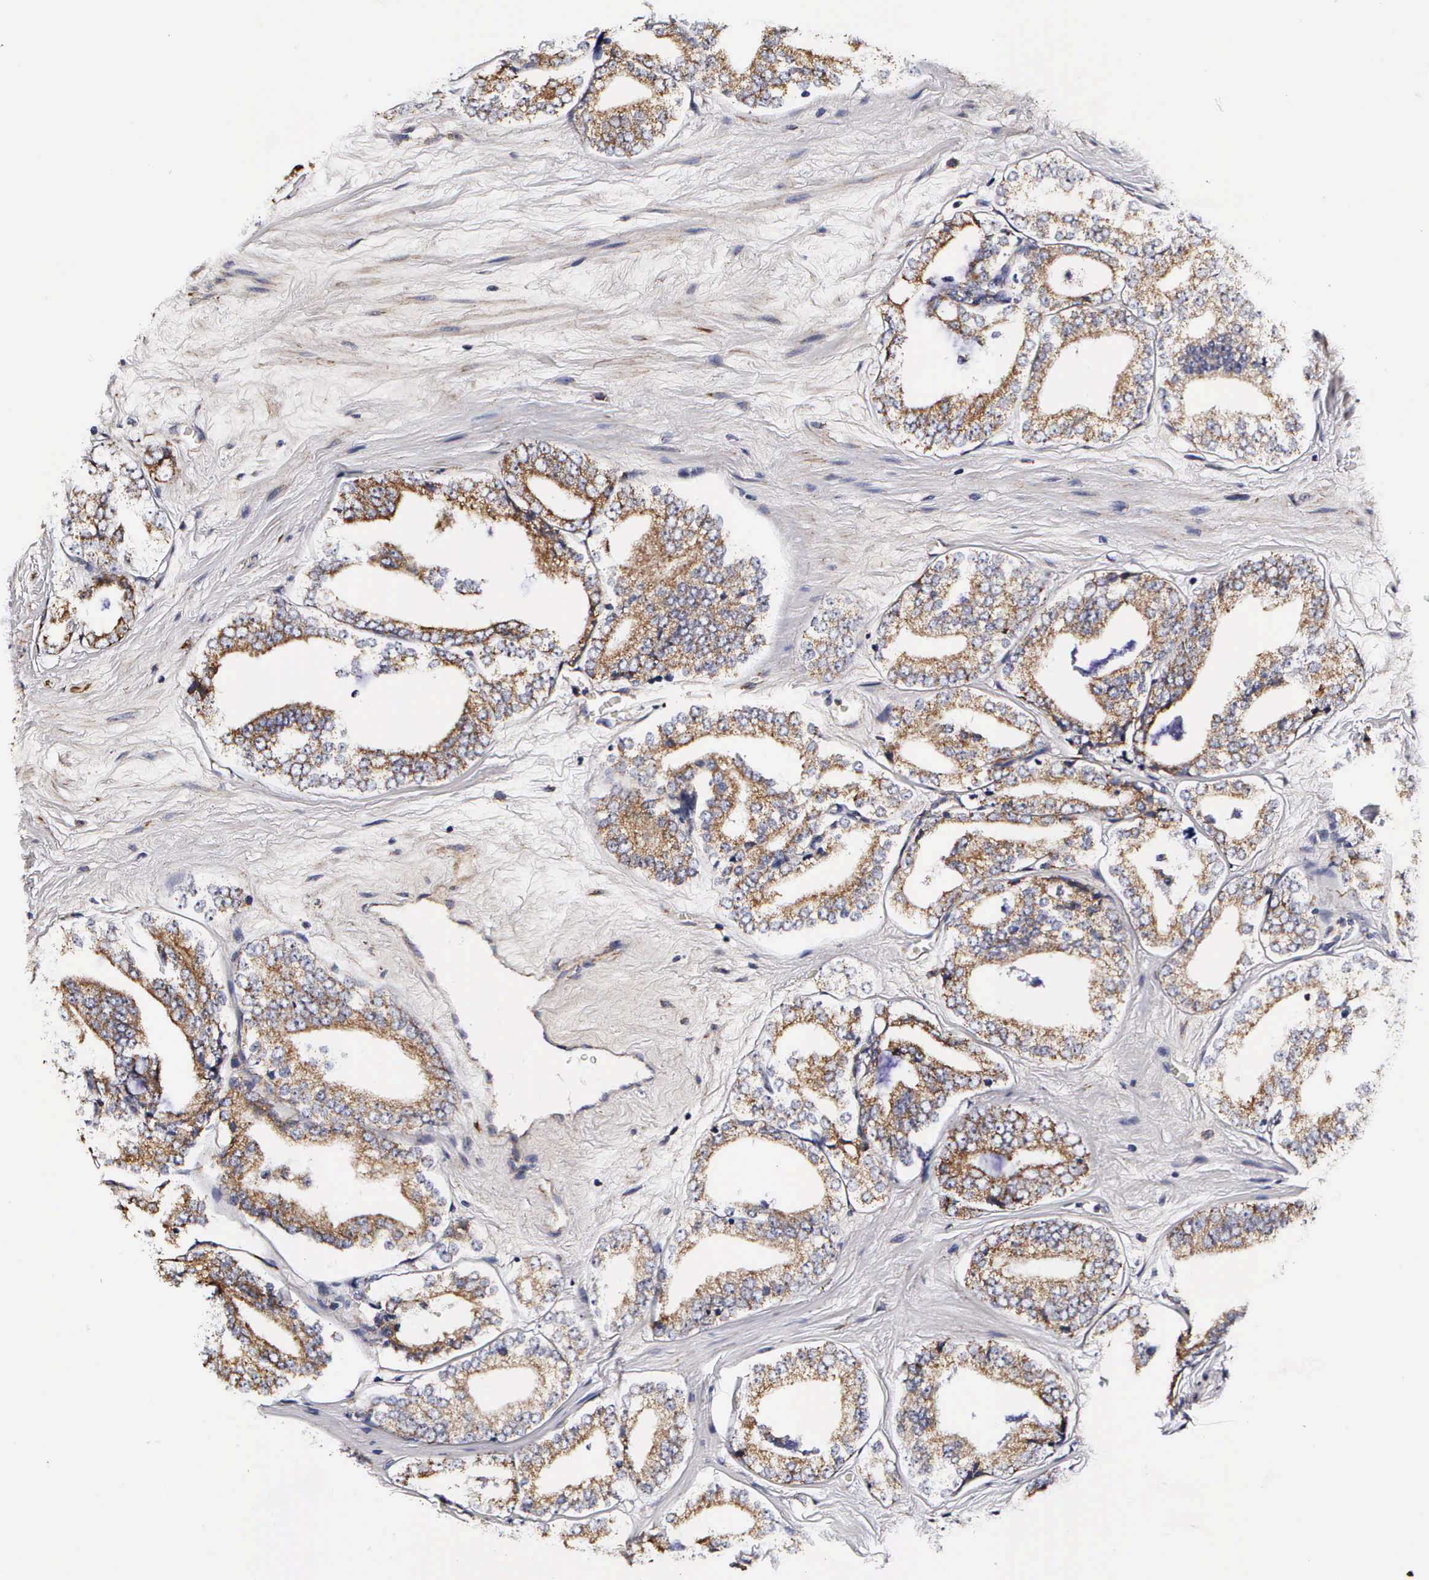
{"staining": {"intensity": "moderate", "quantity": ">75%", "location": "cytoplasmic/membranous"}, "tissue": "prostate cancer", "cell_type": "Tumor cells", "image_type": "cancer", "snomed": [{"axis": "morphology", "description": "Adenocarcinoma, Medium grade"}, {"axis": "topography", "description": "Prostate"}], "caption": "Prostate cancer (adenocarcinoma (medium-grade)) was stained to show a protein in brown. There is medium levels of moderate cytoplasmic/membranous positivity in about >75% of tumor cells. The protein is shown in brown color, while the nuclei are stained blue.", "gene": "PSMA3", "patient": {"sex": "male", "age": 79}}